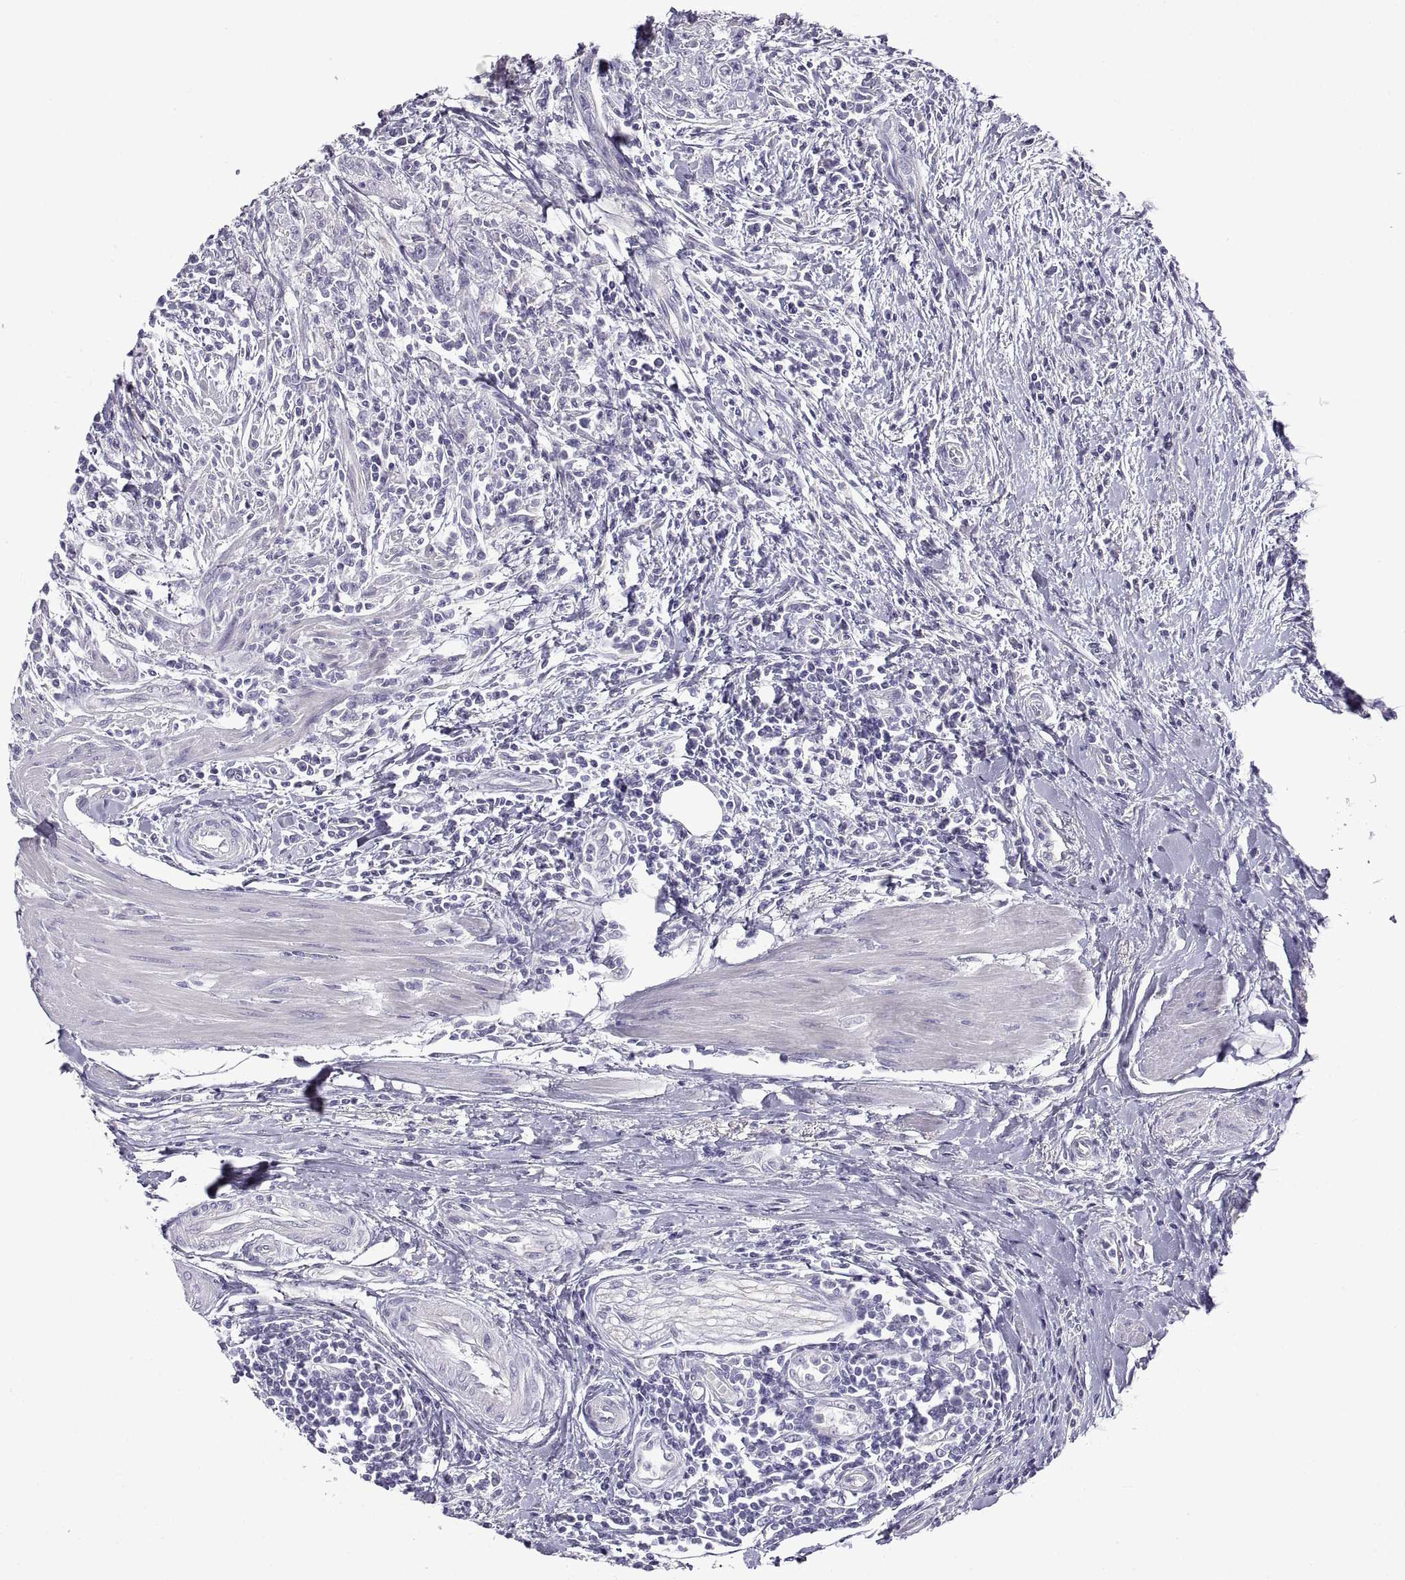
{"staining": {"intensity": "negative", "quantity": "none", "location": "none"}, "tissue": "urothelial cancer", "cell_type": "Tumor cells", "image_type": "cancer", "snomed": [{"axis": "morphology", "description": "Urothelial carcinoma, High grade"}, {"axis": "topography", "description": "Urinary bladder"}], "caption": "Urothelial carcinoma (high-grade) was stained to show a protein in brown. There is no significant staining in tumor cells.", "gene": "CRYBB3", "patient": {"sex": "male", "age": 83}}